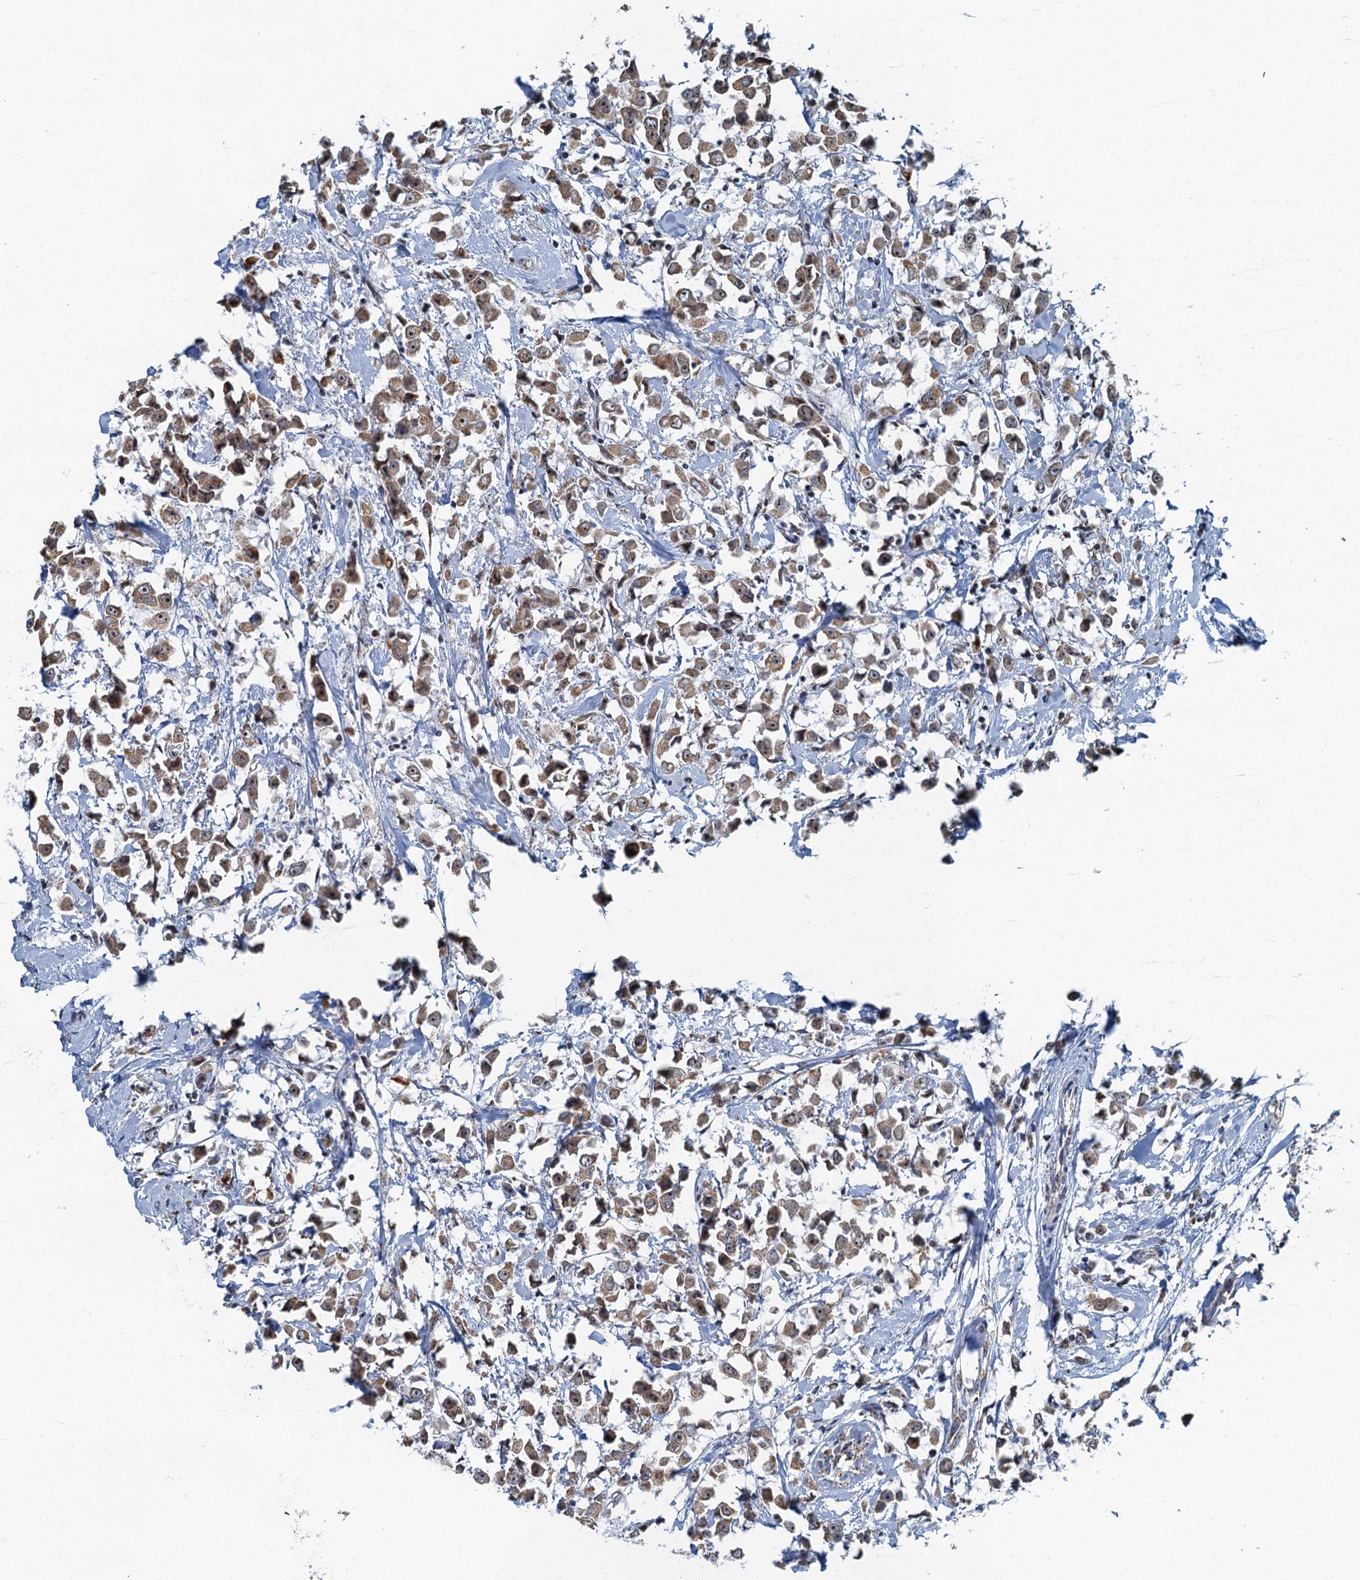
{"staining": {"intensity": "moderate", "quantity": ">75%", "location": "cytoplasmic/membranous,nuclear"}, "tissue": "breast cancer", "cell_type": "Tumor cells", "image_type": "cancer", "snomed": [{"axis": "morphology", "description": "Duct carcinoma"}, {"axis": "topography", "description": "Breast"}], "caption": "Human breast intraductal carcinoma stained with a protein marker displays moderate staining in tumor cells.", "gene": "RAD9B", "patient": {"sex": "female", "age": 61}}